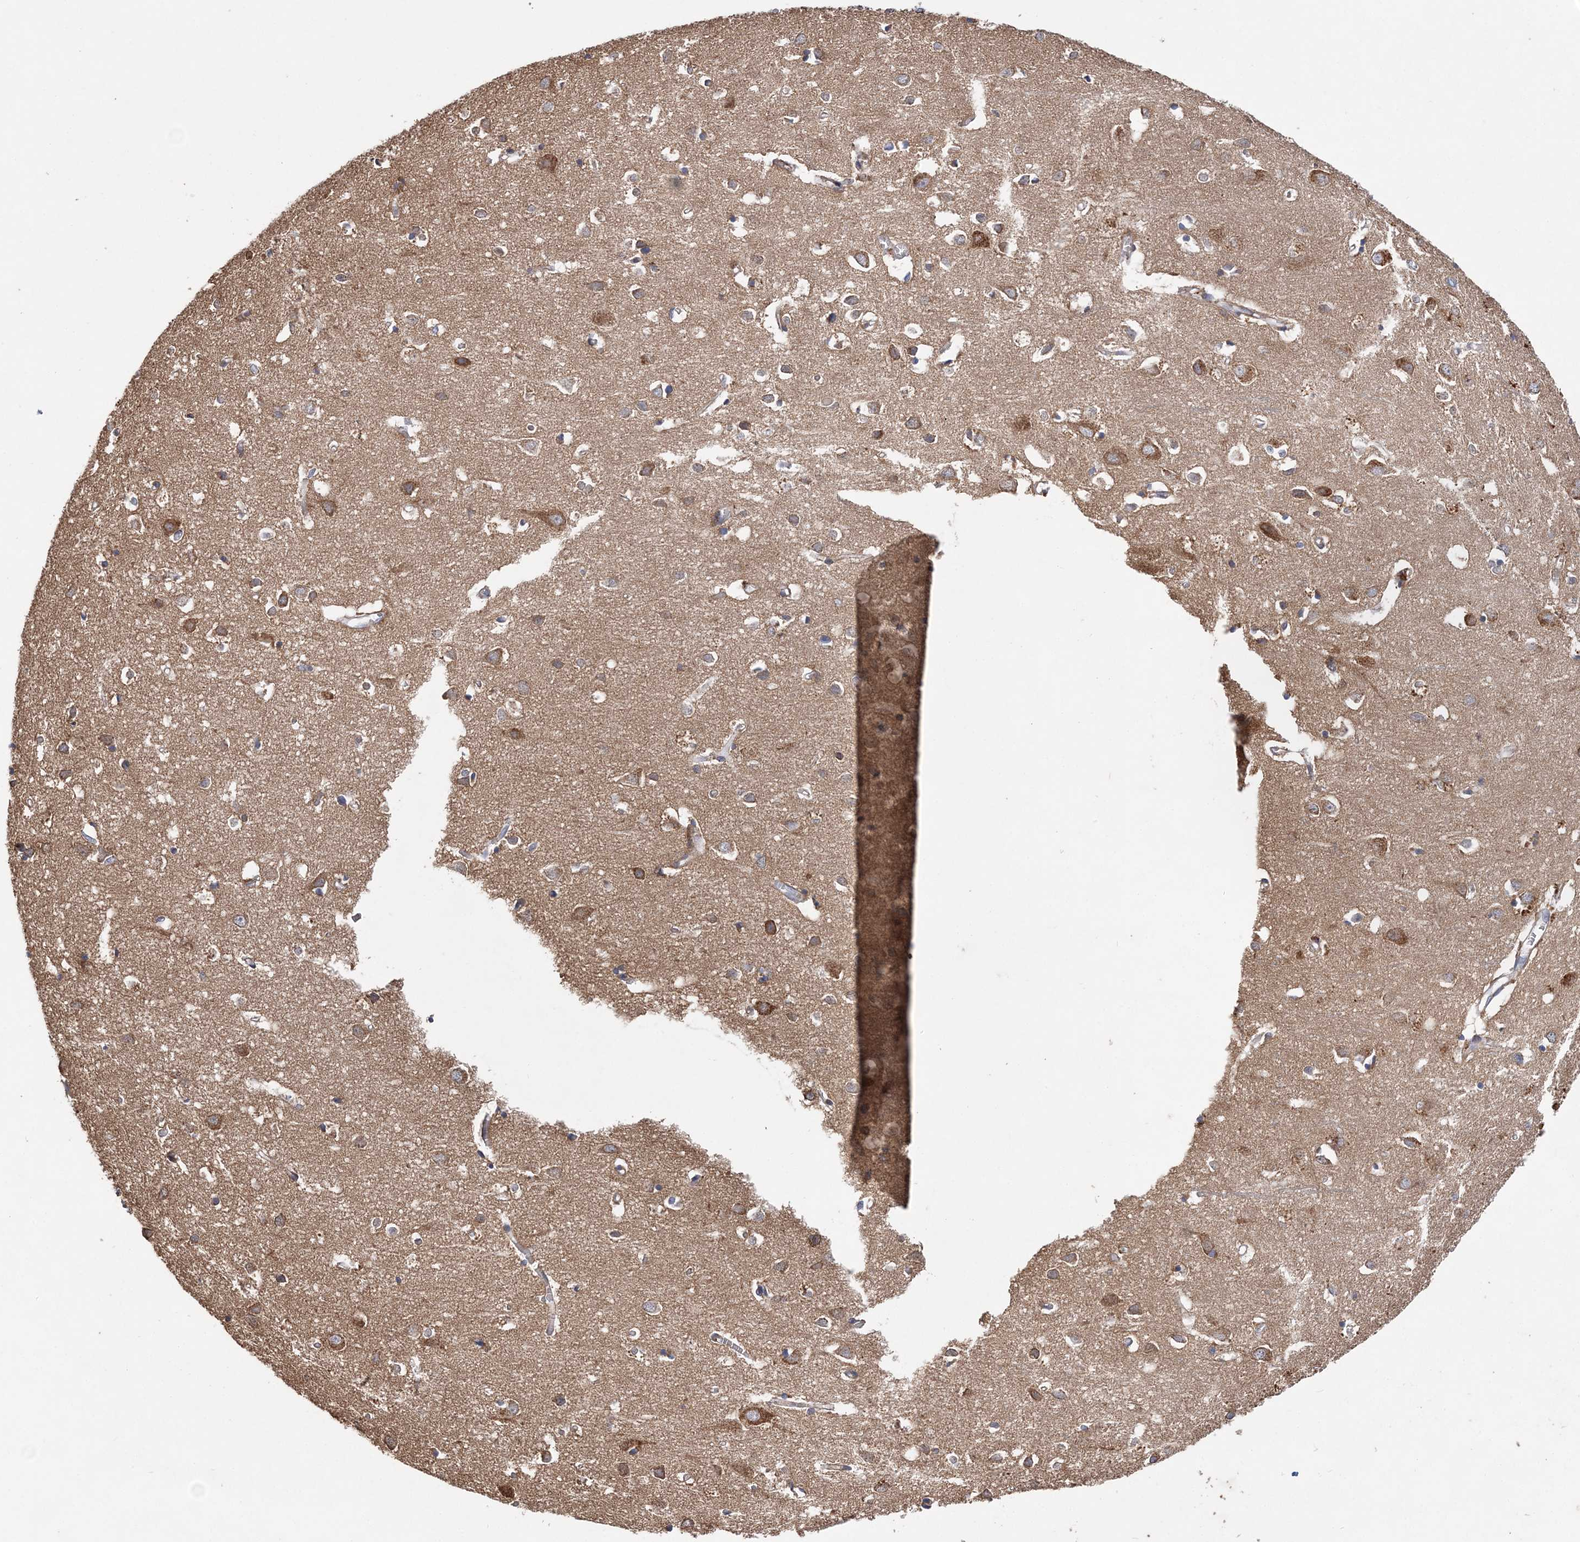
{"staining": {"intensity": "negative", "quantity": "none", "location": "none"}, "tissue": "cerebral cortex", "cell_type": "Endothelial cells", "image_type": "normal", "snomed": [{"axis": "morphology", "description": "Normal tissue, NOS"}, {"axis": "topography", "description": "Cerebral cortex"}], "caption": "The micrograph exhibits no significant staining in endothelial cells of cerebral cortex.", "gene": "TTC32", "patient": {"sex": "female", "age": 64}}